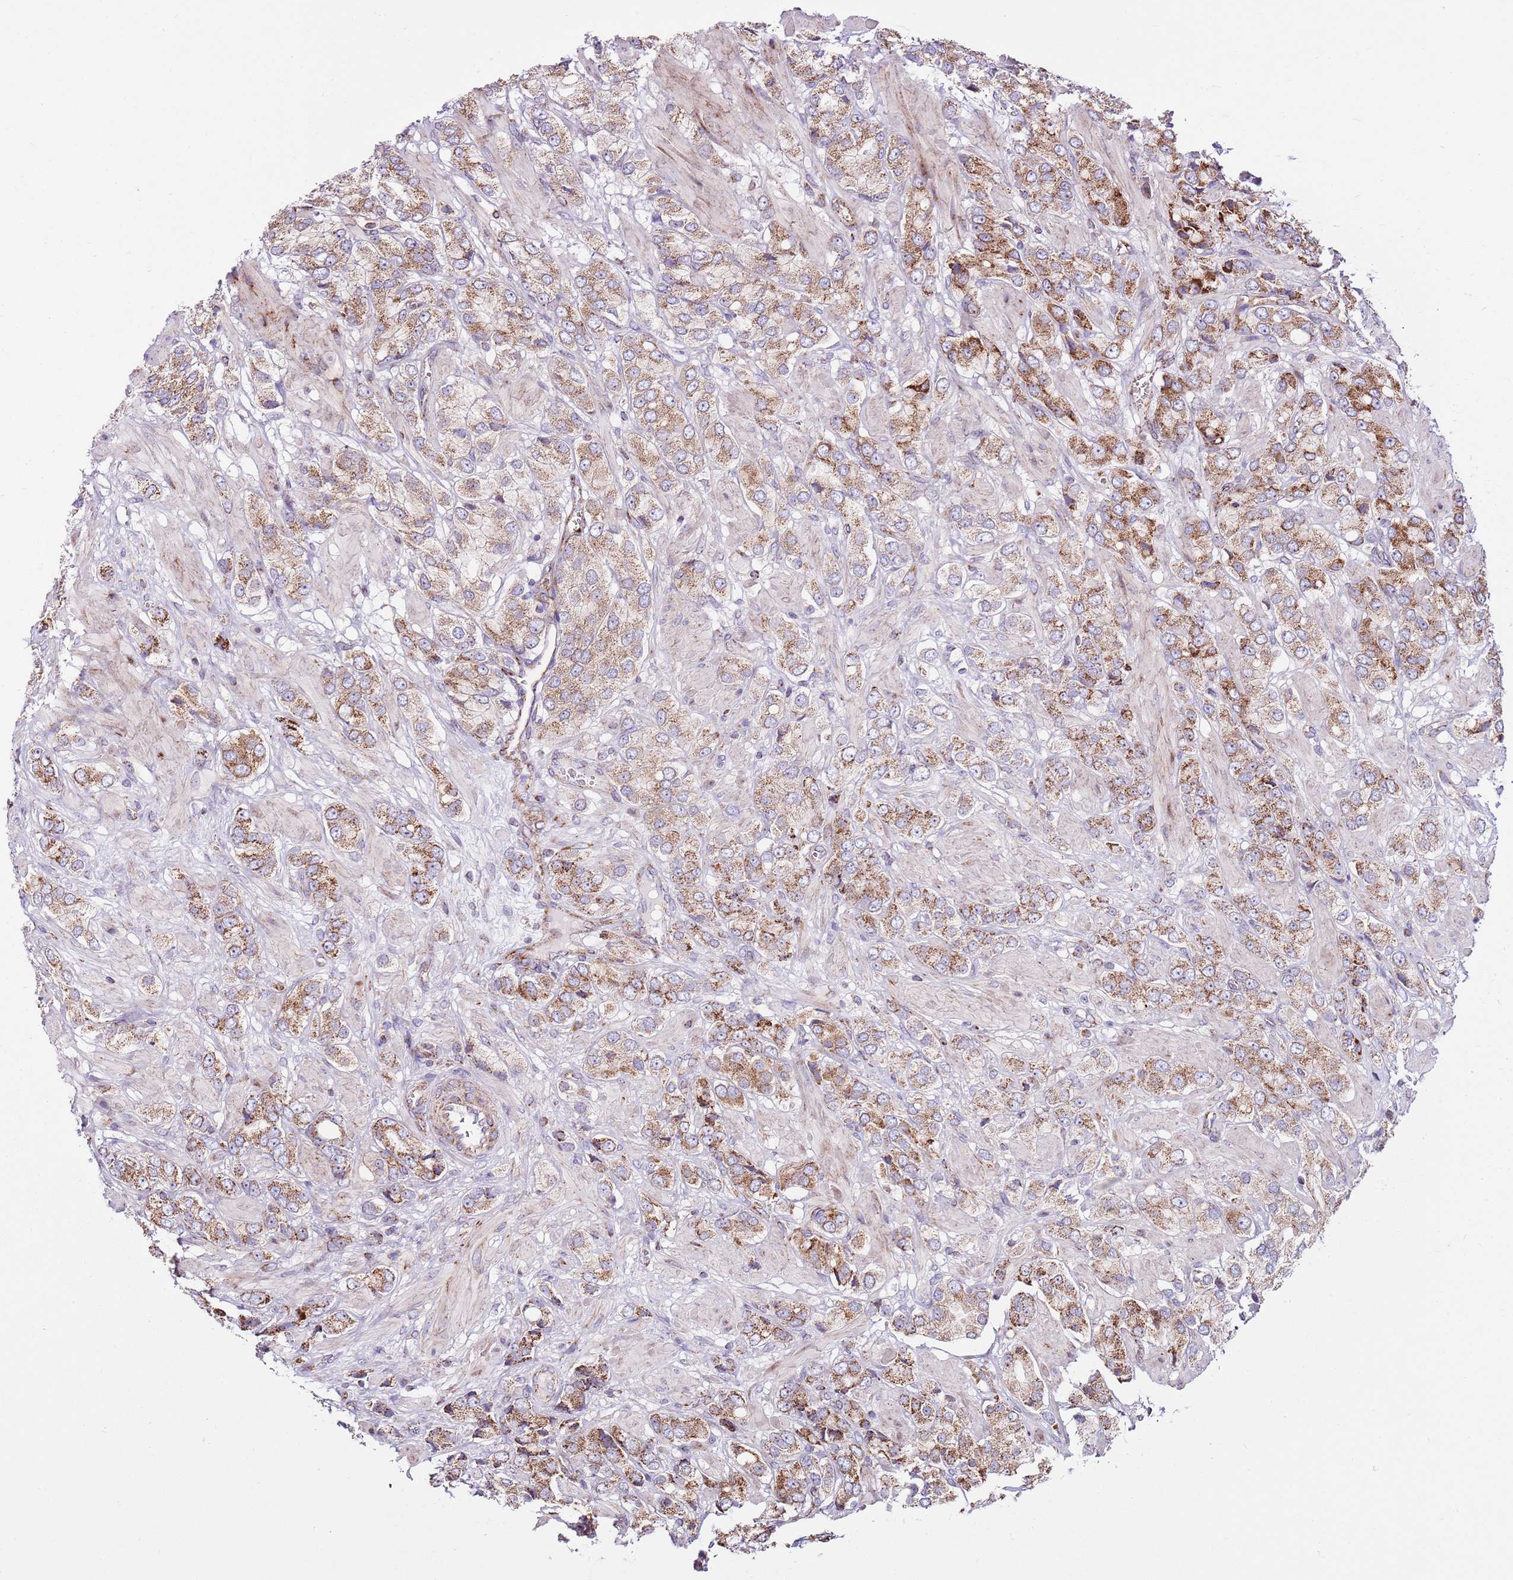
{"staining": {"intensity": "strong", "quantity": "25%-75%", "location": "cytoplasmic/membranous"}, "tissue": "prostate cancer", "cell_type": "Tumor cells", "image_type": "cancer", "snomed": [{"axis": "morphology", "description": "Adenocarcinoma, High grade"}, {"axis": "topography", "description": "Prostate and seminal vesicle, NOS"}], "caption": "Prostate cancer (high-grade adenocarcinoma) was stained to show a protein in brown. There is high levels of strong cytoplasmic/membranous positivity in about 25%-75% of tumor cells.", "gene": "HECTD4", "patient": {"sex": "male", "age": 64}}